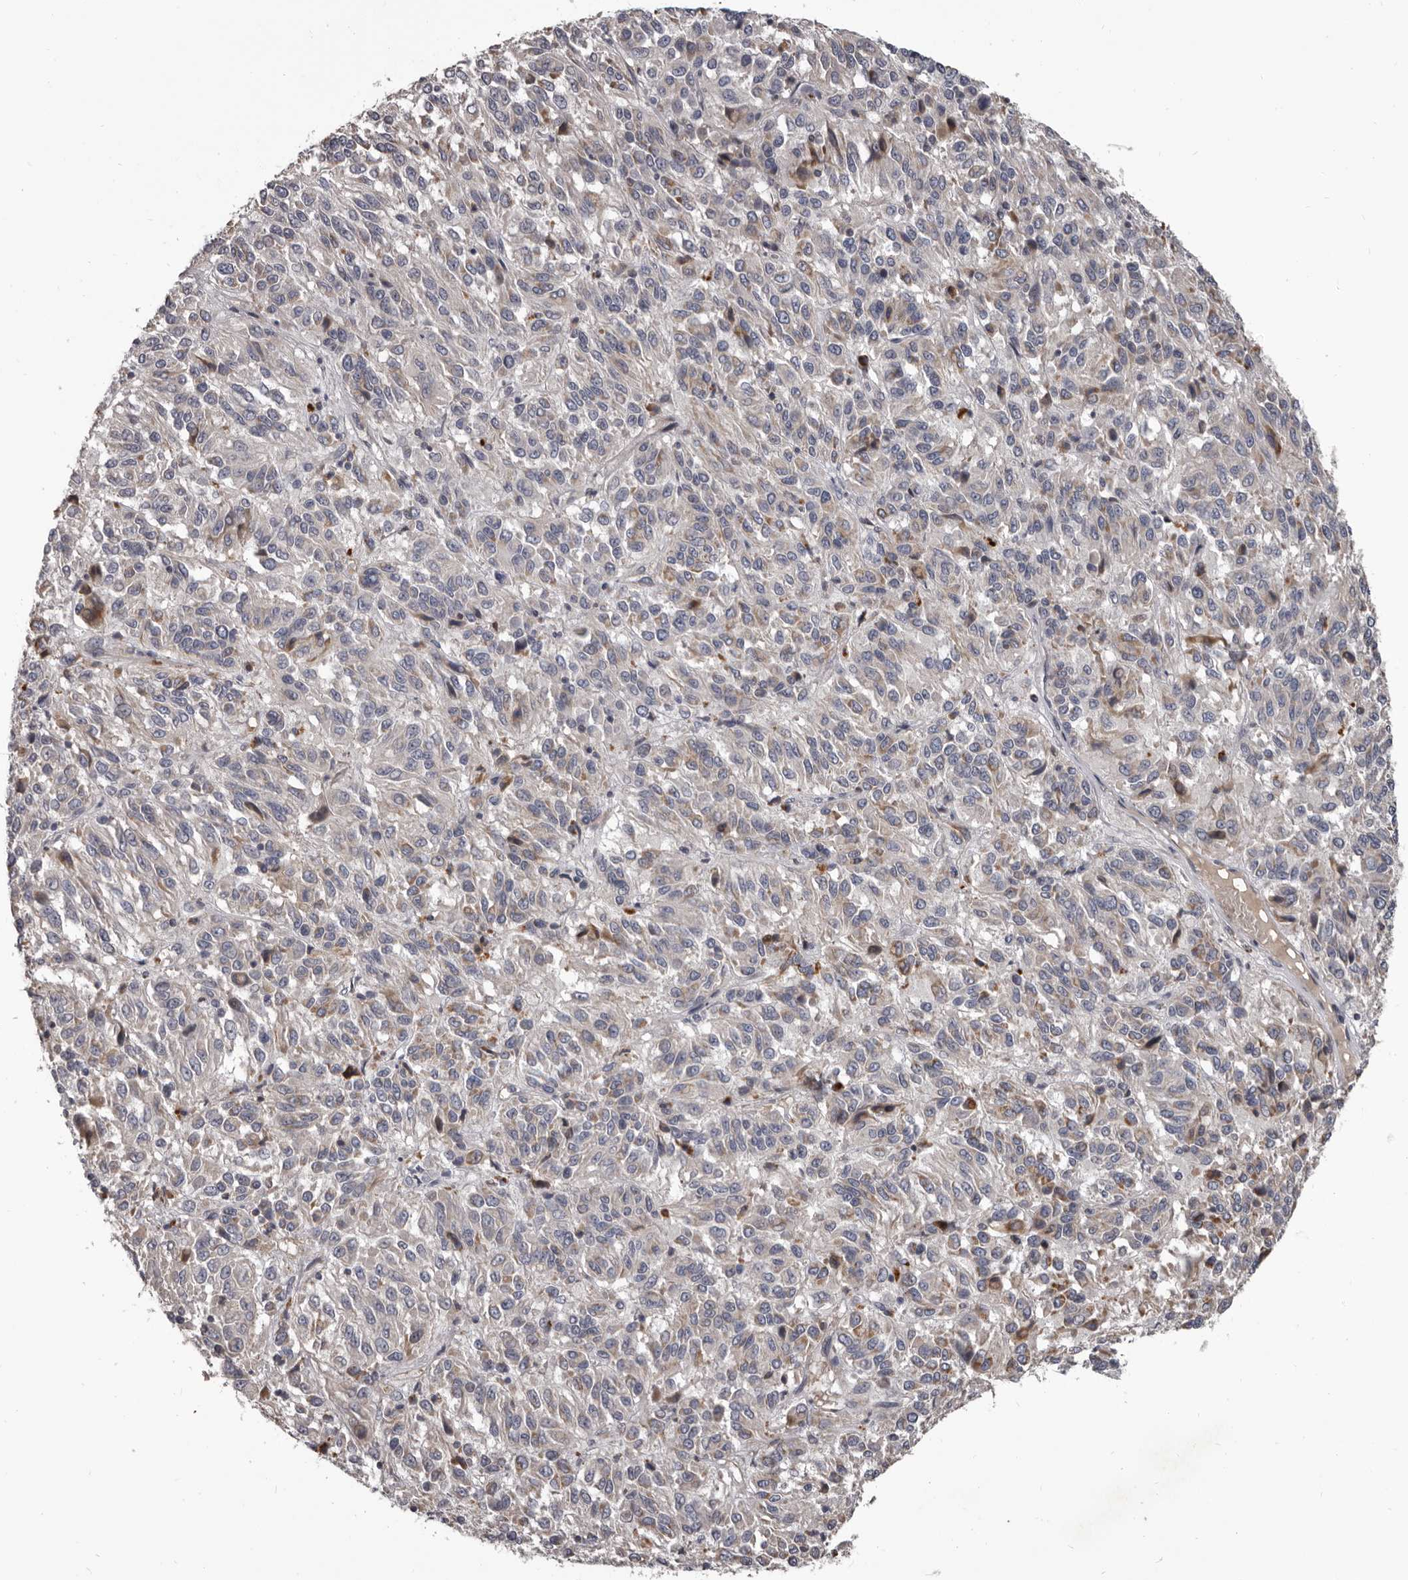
{"staining": {"intensity": "weak", "quantity": "<25%", "location": "cytoplasmic/membranous"}, "tissue": "melanoma", "cell_type": "Tumor cells", "image_type": "cancer", "snomed": [{"axis": "morphology", "description": "Malignant melanoma, Metastatic site"}, {"axis": "topography", "description": "Lung"}], "caption": "A micrograph of human malignant melanoma (metastatic site) is negative for staining in tumor cells.", "gene": "ALDH5A1", "patient": {"sex": "male", "age": 64}}